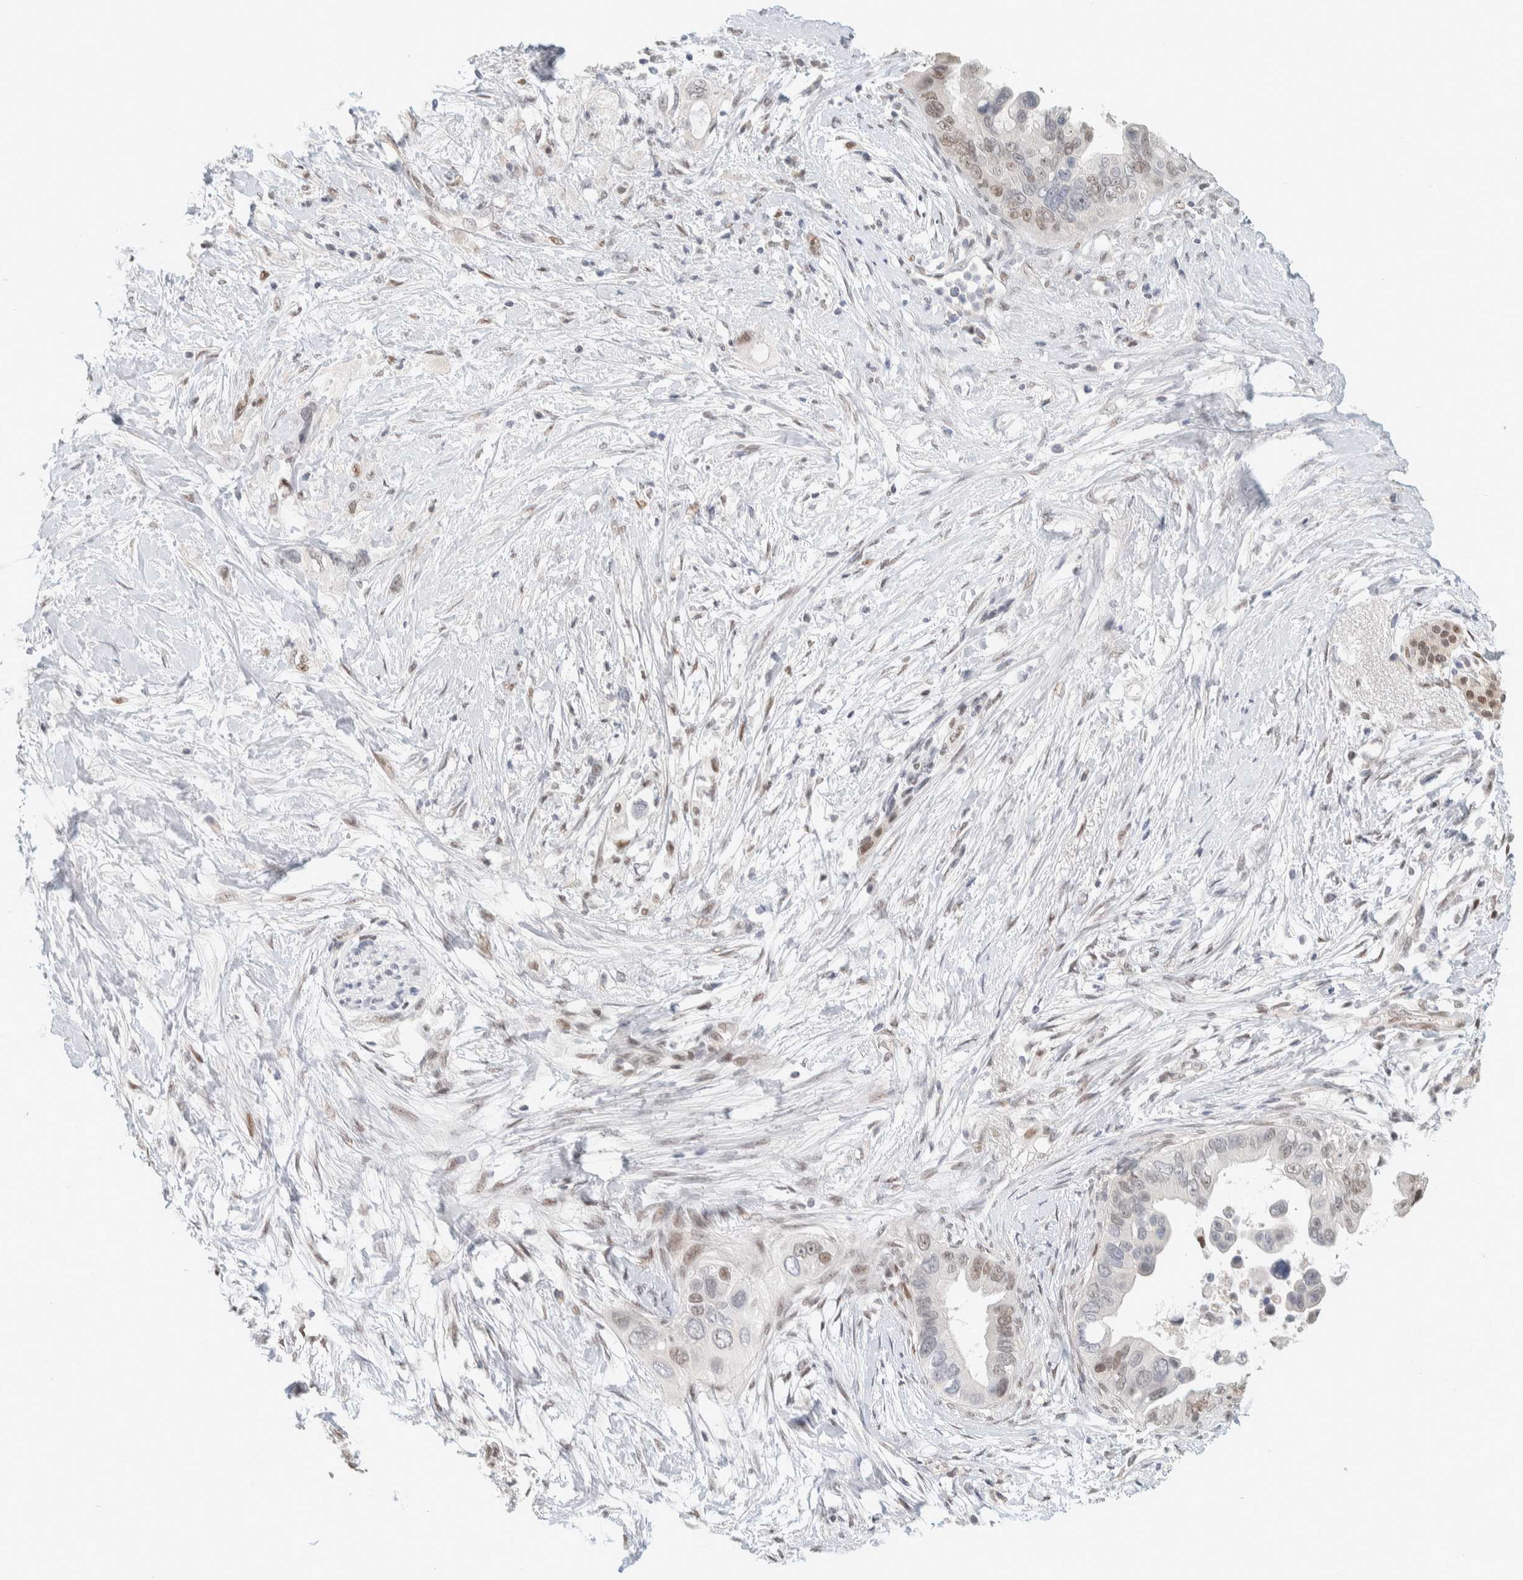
{"staining": {"intensity": "weak", "quantity": "25%-75%", "location": "nuclear"}, "tissue": "pancreatic cancer", "cell_type": "Tumor cells", "image_type": "cancer", "snomed": [{"axis": "morphology", "description": "Adenocarcinoma, NOS"}, {"axis": "topography", "description": "Pancreas"}], "caption": "Immunohistochemical staining of human pancreatic cancer shows low levels of weak nuclear expression in approximately 25%-75% of tumor cells. The protein is shown in brown color, while the nuclei are stained blue.", "gene": "PUS7", "patient": {"sex": "female", "age": 56}}